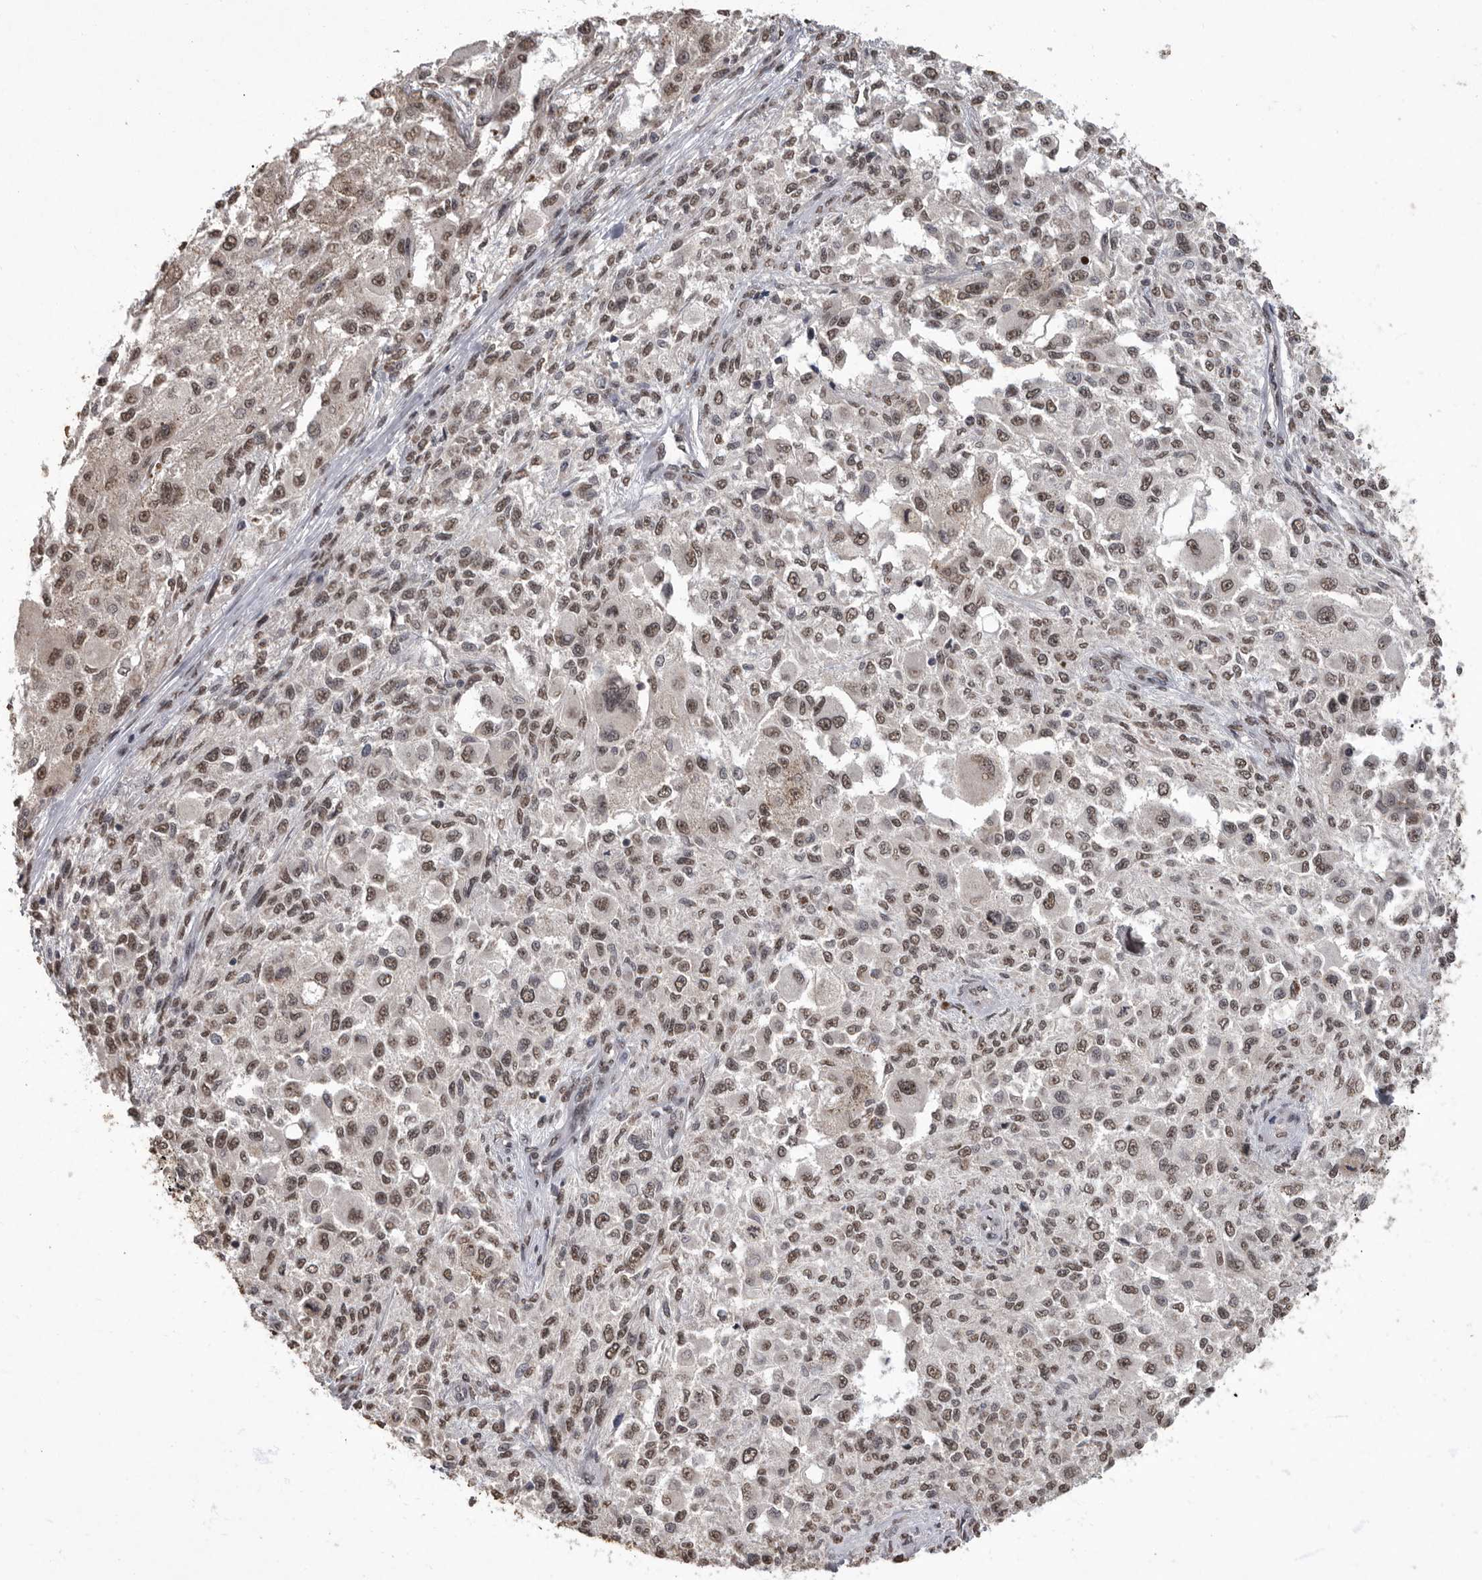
{"staining": {"intensity": "moderate", "quantity": ">75%", "location": "nuclear"}, "tissue": "melanoma", "cell_type": "Tumor cells", "image_type": "cancer", "snomed": [{"axis": "morphology", "description": "Necrosis, NOS"}, {"axis": "morphology", "description": "Malignant melanoma, NOS"}, {"axis": "topography", "description": "Skin"}], "caption": "IHC micrograph of melanoma stained for a protein (brown), which reveals medium levels of moderate nuclear positivity in about >75% of tumor cells.", "gene": "NBL1", "patient": {"sex": "female", "age": 87}}